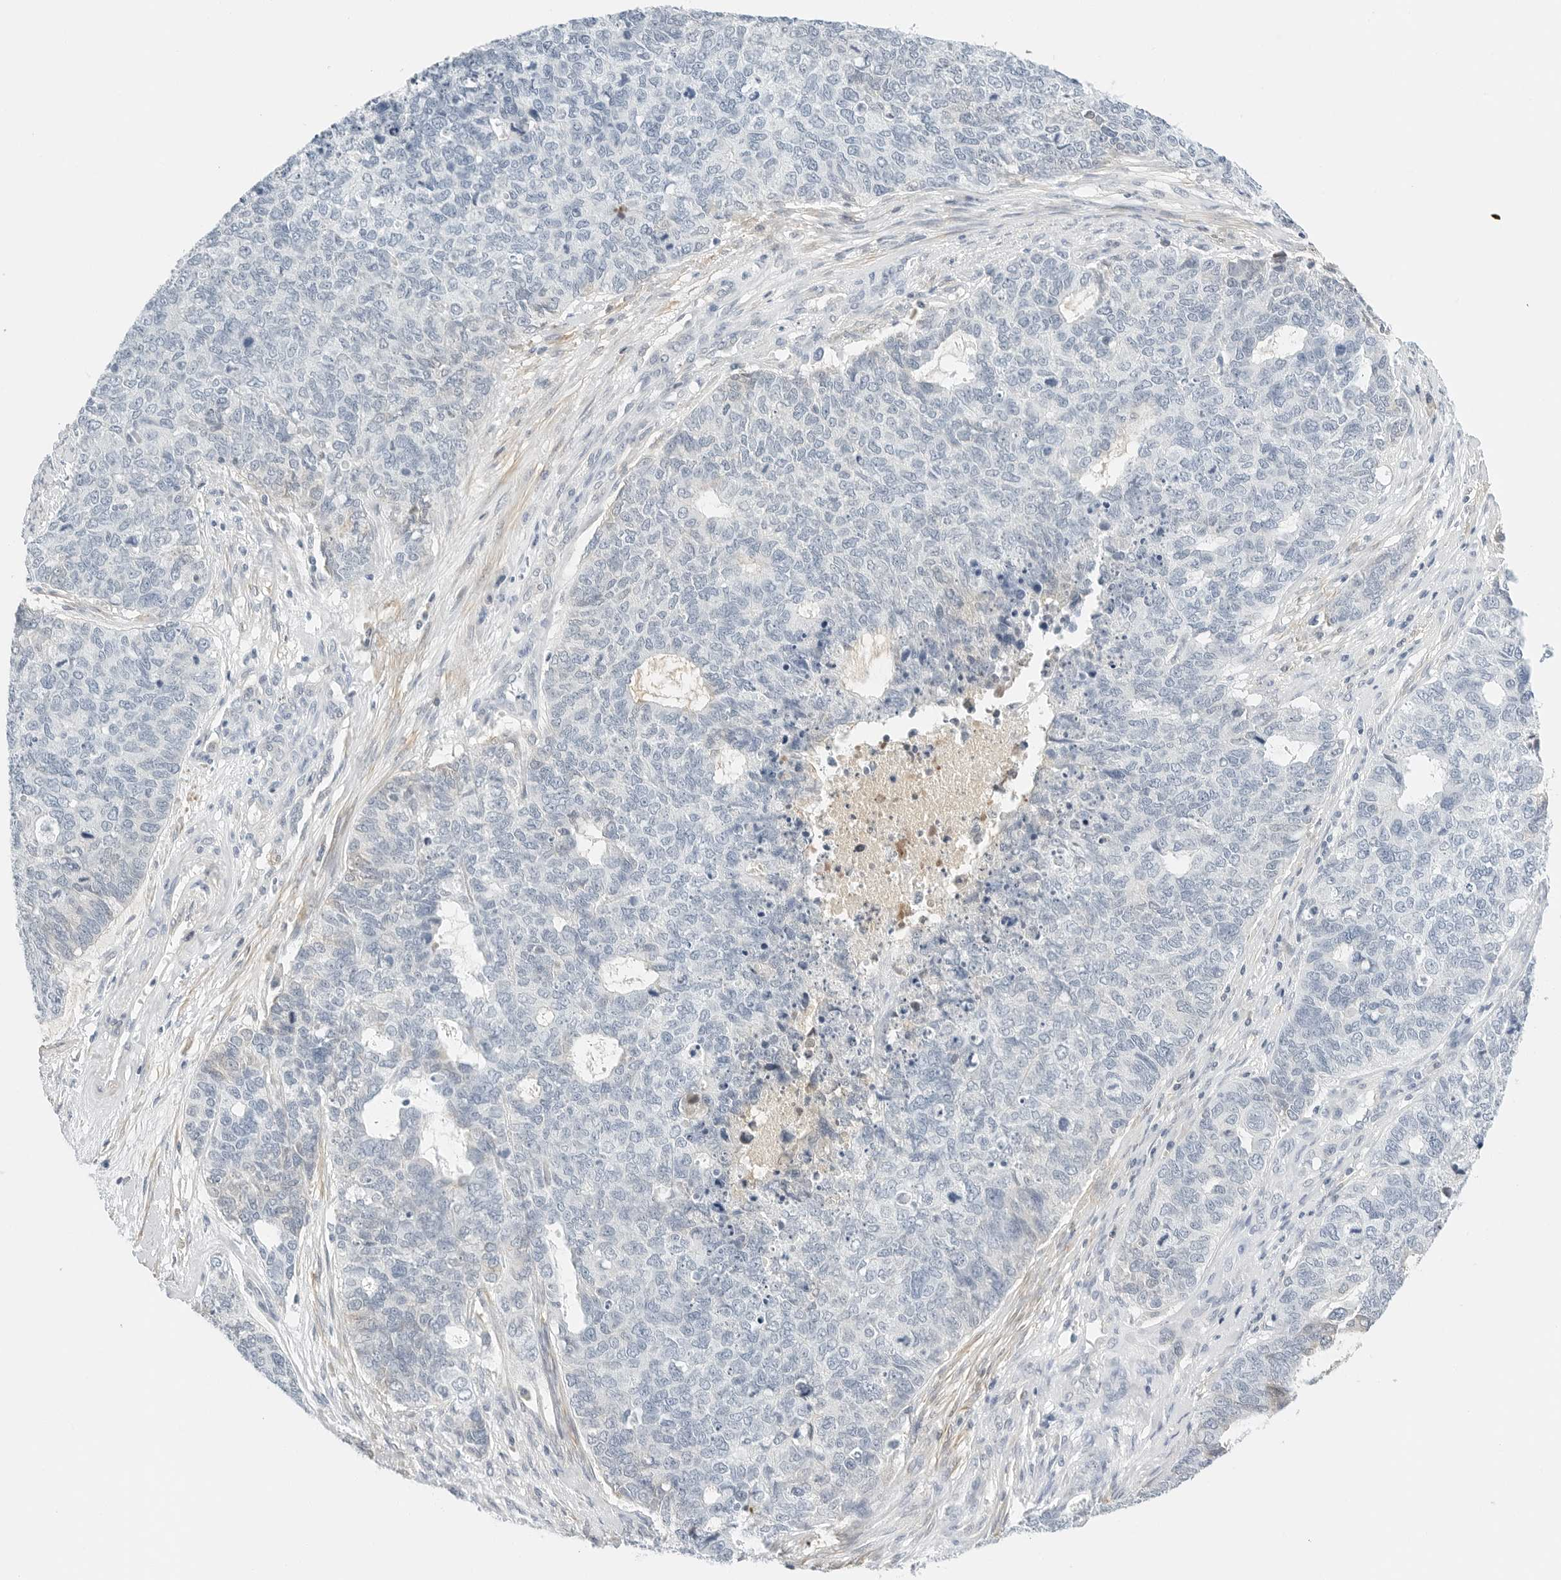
{"staining": {"intensity": "negative", "quantity": "none", "location": "none"}, "tissue": "cervical cancer", "cell_type": "Tumor cells", "image_type": "cancer", "snomed": [{"axis": "morphology", "description": "Squamous cell carcinoma, NOS"}, {"axis": "topography", "description": "Cervix"}], "caption": "IHC photomicrograph of human squamous cell carcinoma (cervical) stained for a protein (brown), which exhibits no positivity in tumor cells.", "gene": "PKDCC", "patient": {"sex": "female", "age": 63}}